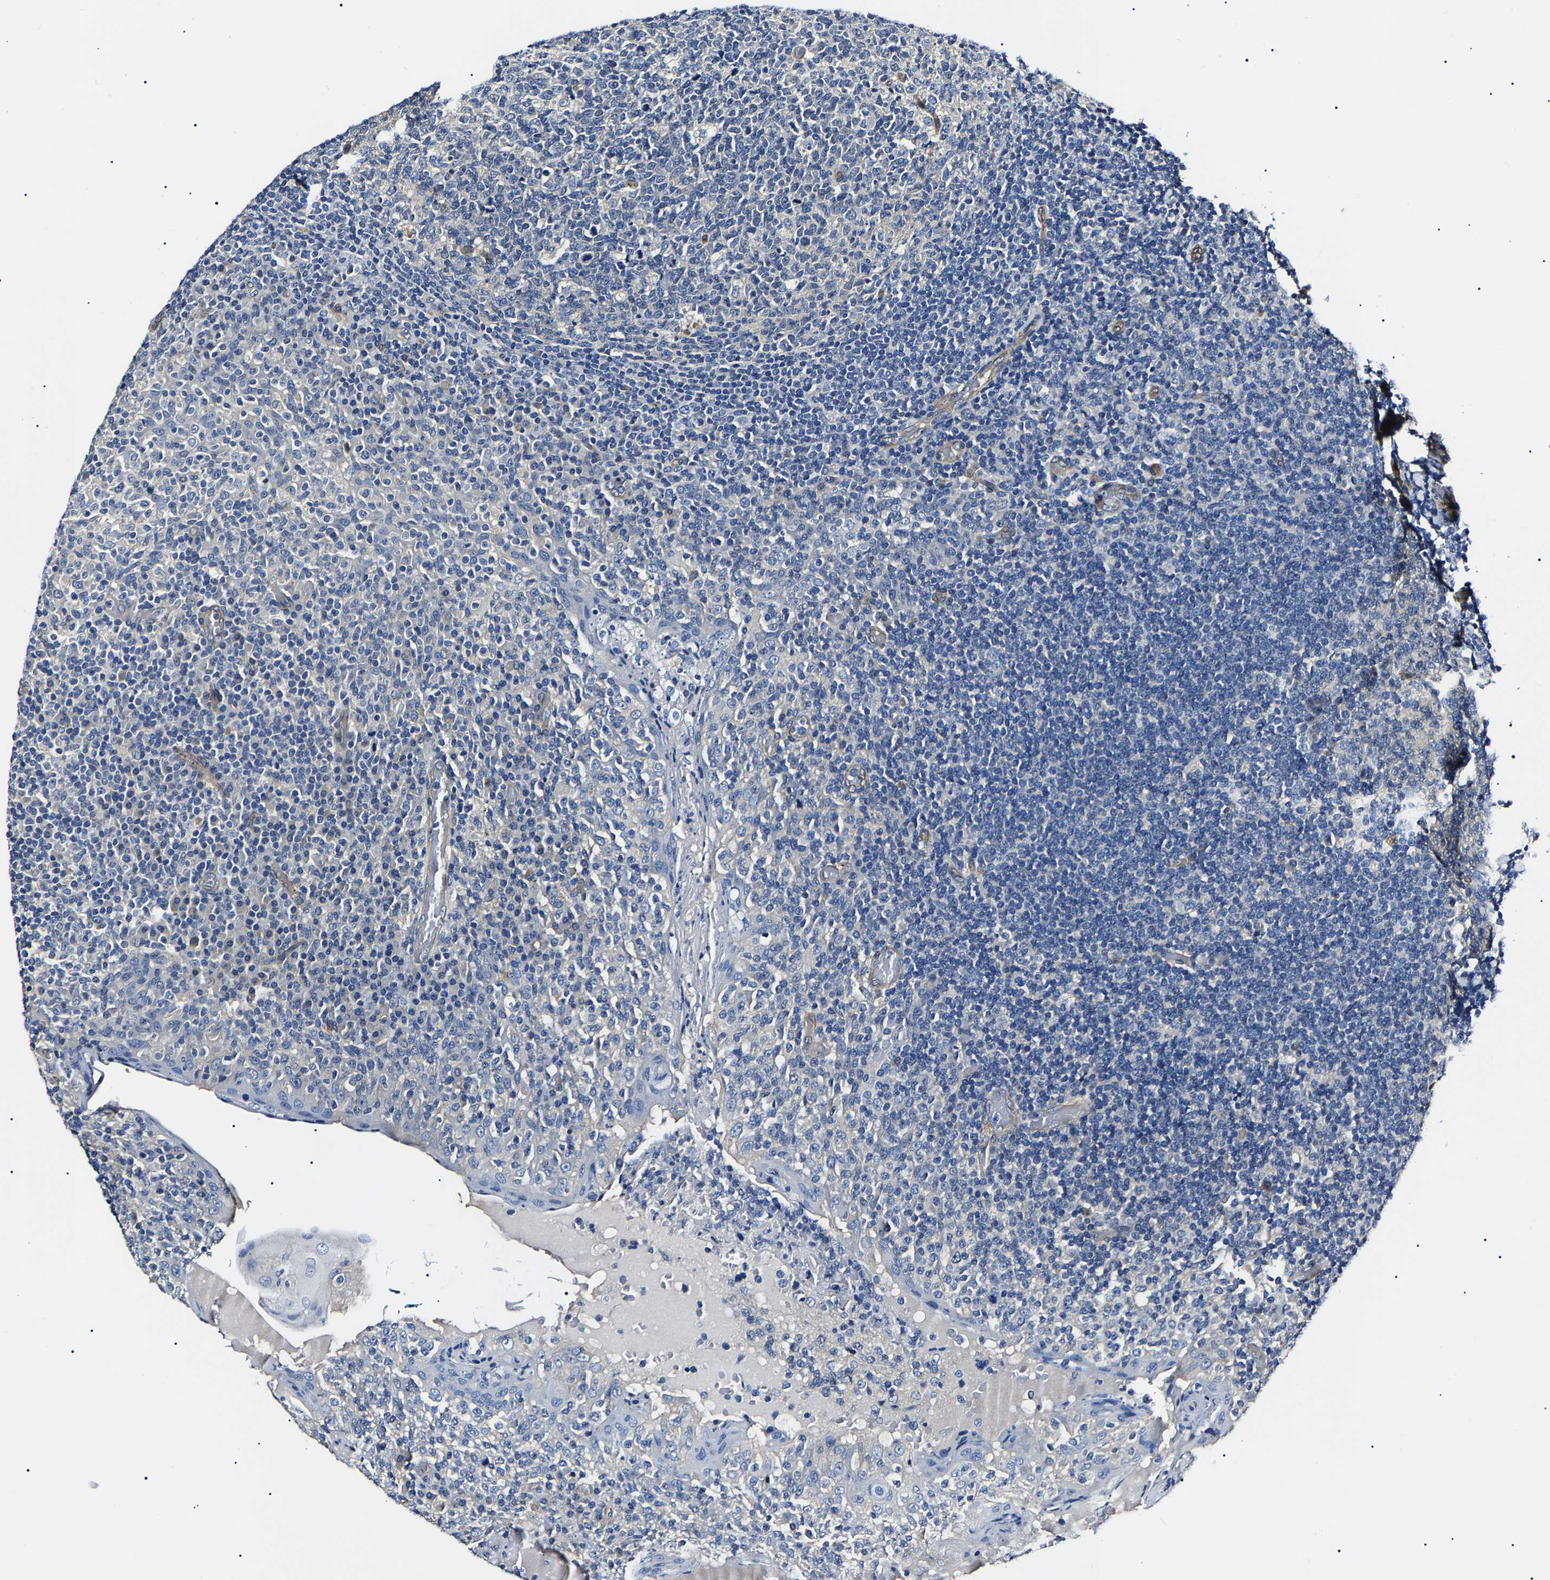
{"staining": {"intensity": "negative", "quantity": "none", "location": "none"}, "tissue": "tonsil", "cell_type": "Germinal center cells", "image_type": "normal", "snomed": [{"axis": "morphology", "description": "Normal tissue, NOS"}, {"axis": "topography", "description": "Tonsil"}], "caption": "Germinal center cells show no significant positivity in normal tonsil. (Stains: DAB immunohistochemistry with hematoxylin counter stain, Microscopy: brightfield microscopy at high magnification).", "gene": "KLHL42", "patient": {"sex": "female", "age": 19}}